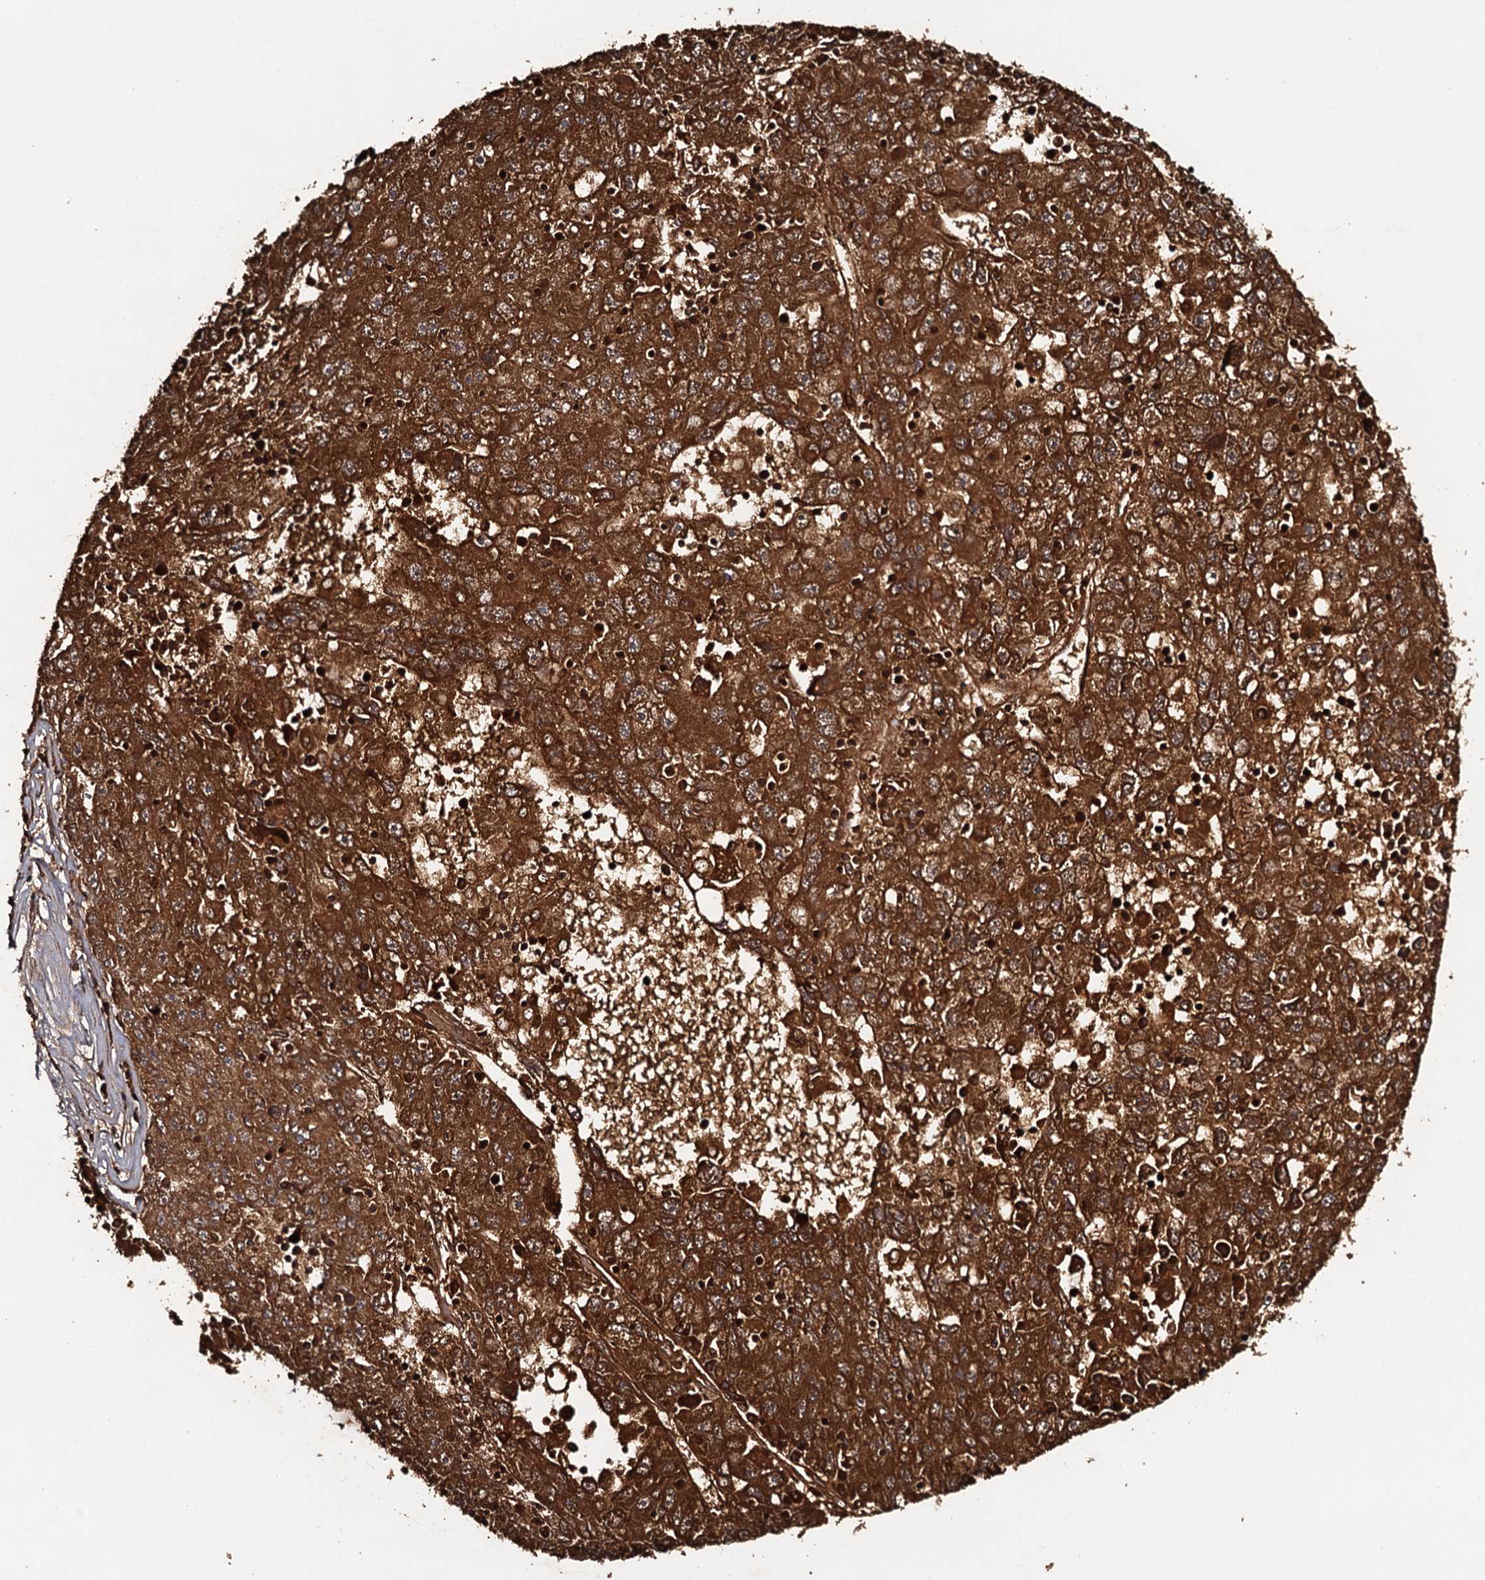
{"staining": {"intensity": "strong", "quantity": ">75%", "location": "cytoplasmic/membranous"}, "tissue": "liver cancer", "cell_type": "Tumor cells", "image_type": "cancer", "snomed": [{"axis": "morphology", "description": "Carcinoma, Hepatocellular, NOS"}, {"axis": "topography", "description": "Liver"}], "caption": "Protein staining exhibits strong cytoplasmic/membranous positivity in about >75% of tumor cells in liver hepatocellular carcinoma.", "gene": "ADGRG3", "patient": {"sex": "male", "age": 49}}